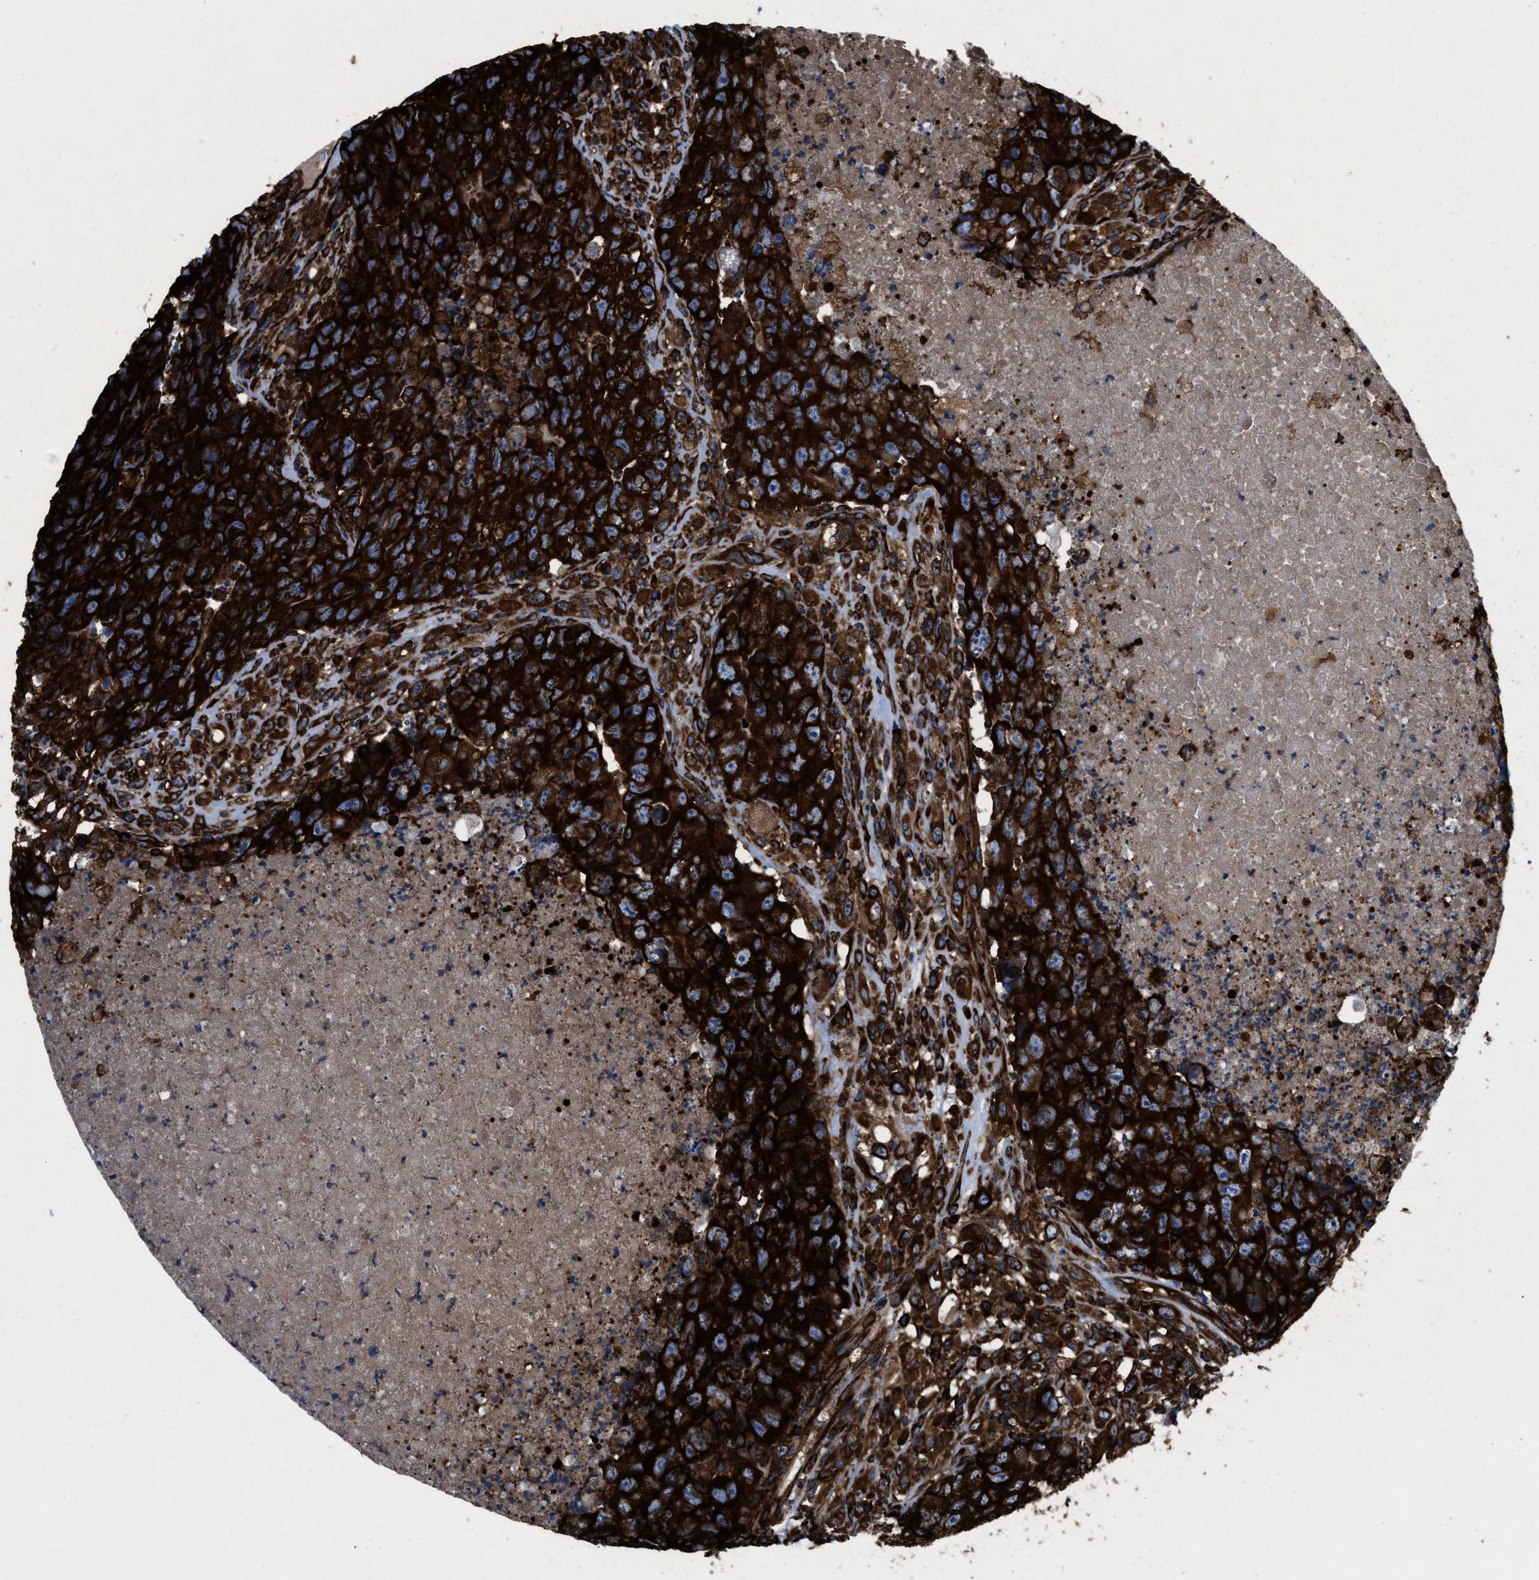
{"staining": {"intensity": "strong", "quantity": ">75%", "location": "cytoplasmic/membranous"}, "tissue": "testis cancer", "cell_type": "Tumor cells", "image_type": "cancer", "snomed": [{"axis": "morphology", "description": "Carcinoma, Embryonal, NOS"}, {"axis": "topography", "description": "Testis"}], "caption": "Protein expression analysis of human embryonal carcinoma (testis) reveals strong cytoplasmic/membranous expression in about >75% of tumor cells.", "gene": "CAPRIN1", "patient": {"sex": "male", "age": 32}}